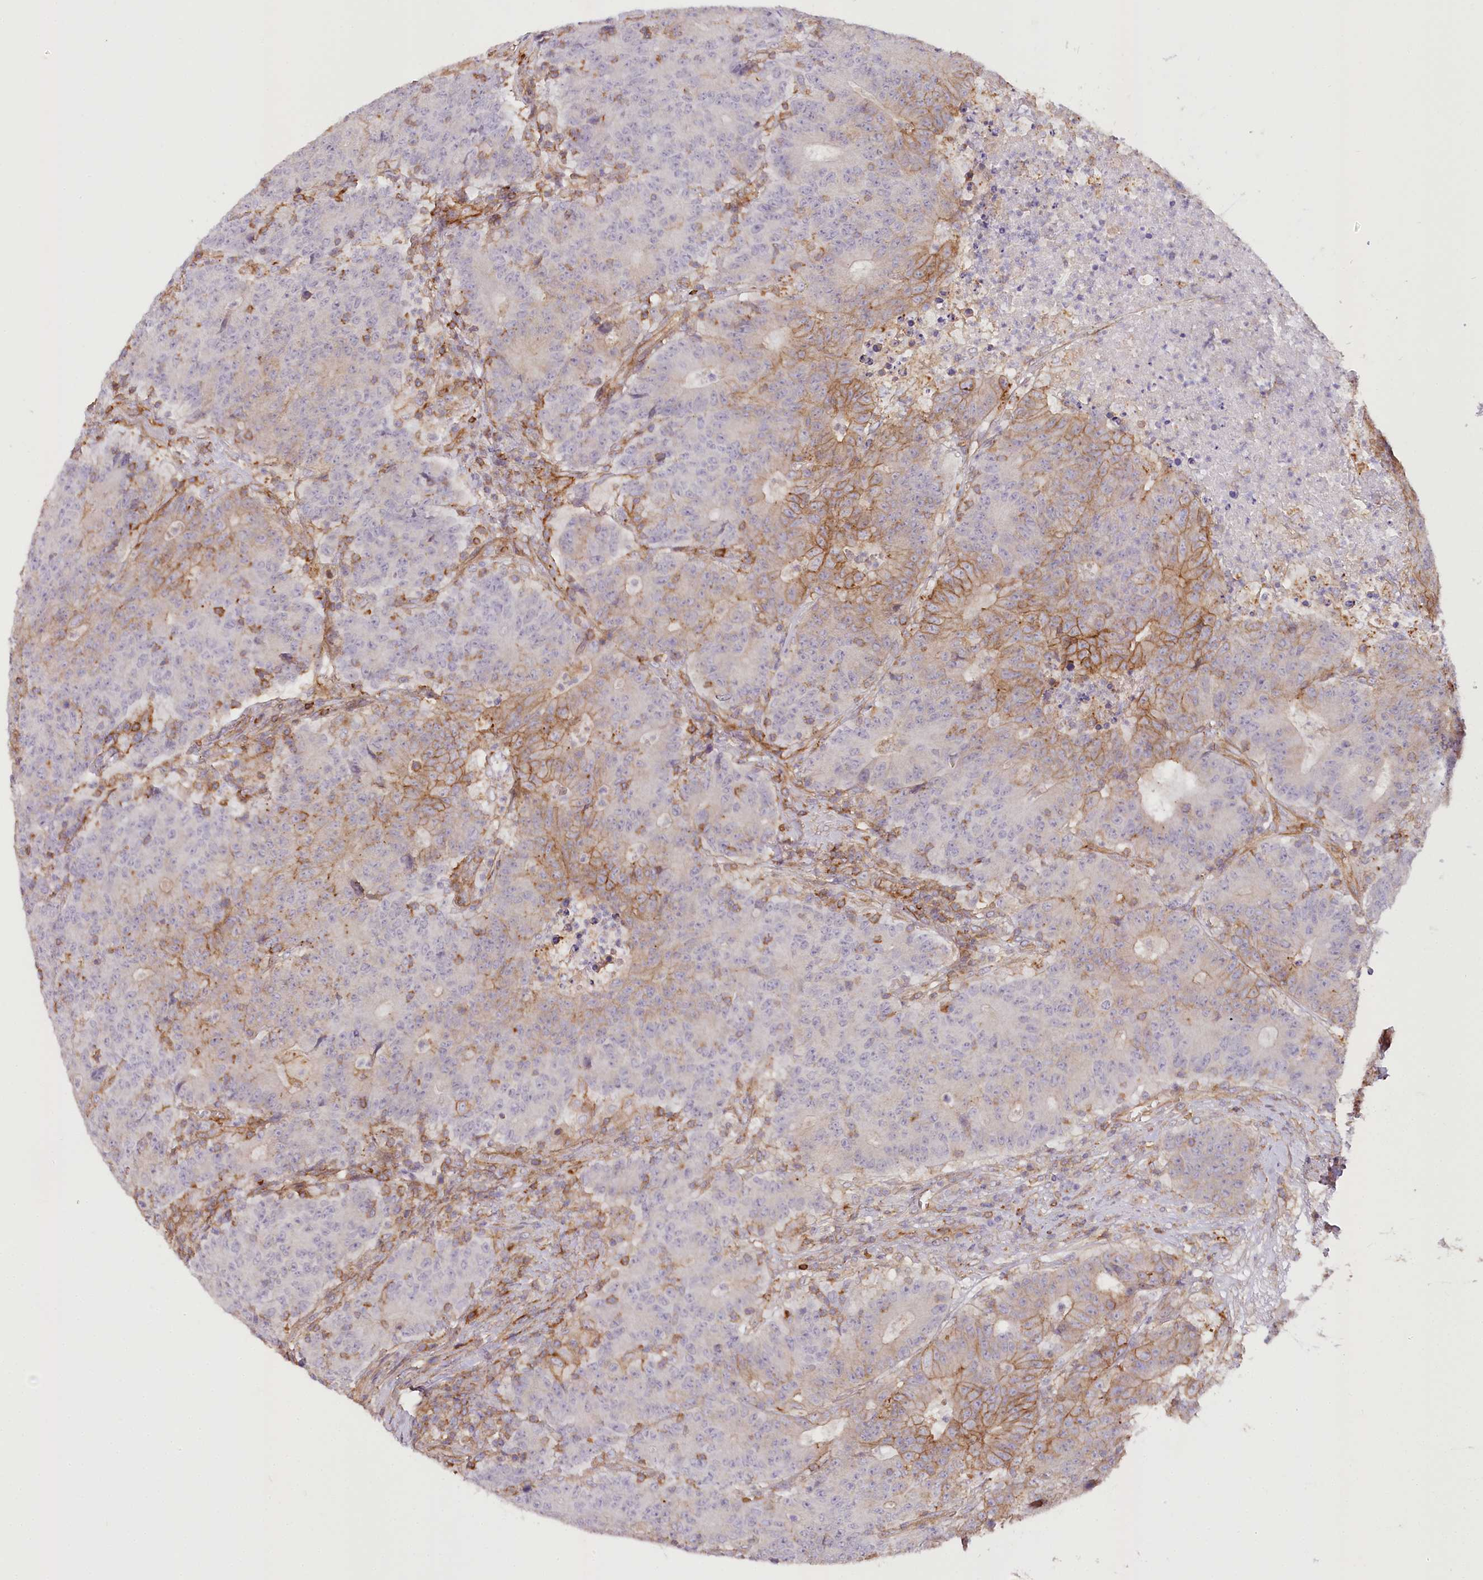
{"staining": {"intensity": "moderate", "quantity": "<25%", "location": "cytoplasmic/membranous"}, "tissue": "colorectal cancer", "cell_type": "Tumor cells", "image_type": "cancer", "snomed": [{"axis": "morphology", "description": "Adenocarcinoma, NOS"}, {"axis": "topography", "description": "Colon"}], "caption": "Tumor cells demonstrate low levels of moderate cytoplasmic/membranous staining in approximately <25% of cells in human adenocarcinoma (colorectal). (DAB (3,3'-diaminobenzidine) IHC with brightfield microscopy, high magnification).", "gene": "SYNPO2", "patient": {"sex": "female", "age": 75}}